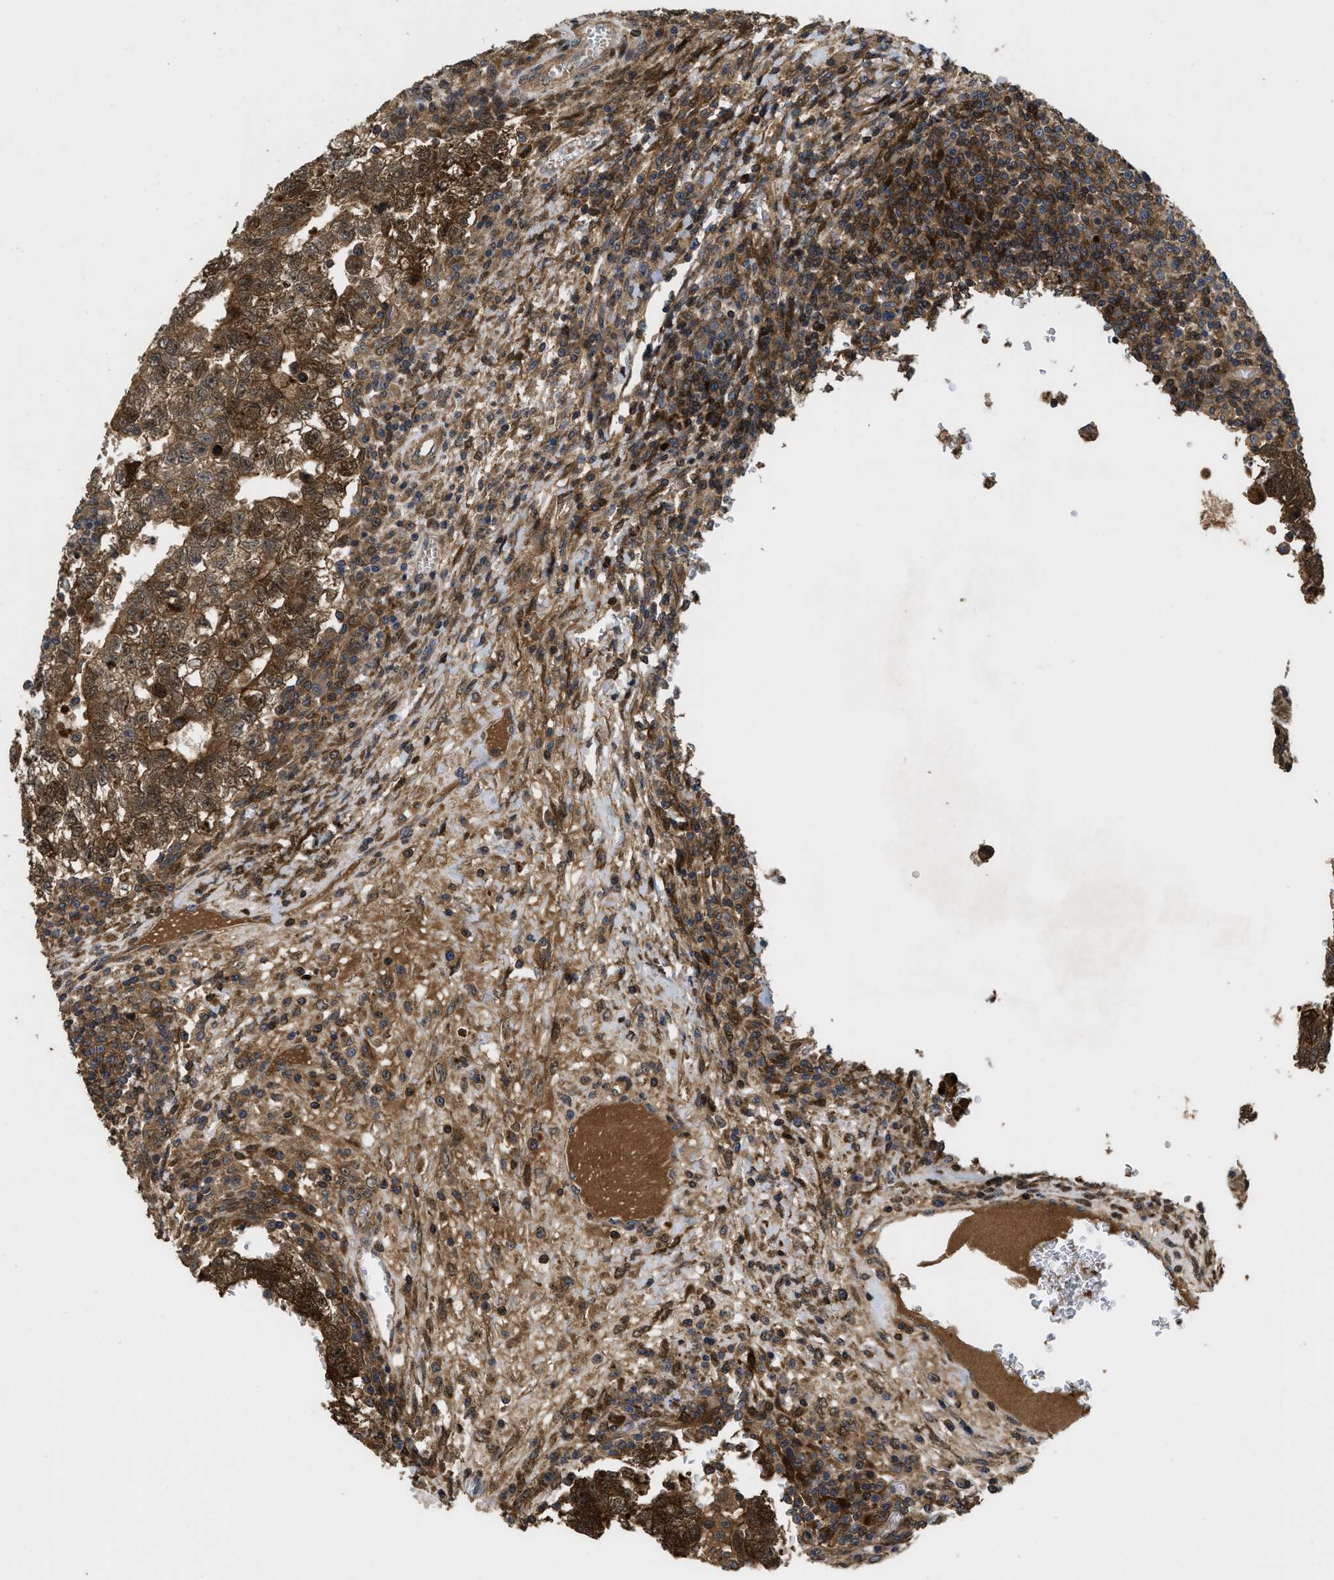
{"staining": {"intensity": "strong", "quantity": ">75%", "location": "cytoplasmic/membranous,nuclear"}, "tissue": "testis cancer", "cell_type": "Tumor cells", "image_type": "cancer", "snomed": [{"axis": "morphology", "description": "Seminoma, NOS"}, {"axis": "morphology", "description": "Carcinoma, Embryonal, NOS"}, {"axis": "topography", "description": "Testis"}], "caption": "Immunohistochemical staining of human testis cancer exhibits strong cytoplasmic/membranous and nuclear protein expression in approximately >75% of tumor cells.", "gene": "CBR3", "patient": {"sex": "male", "age": 38}}